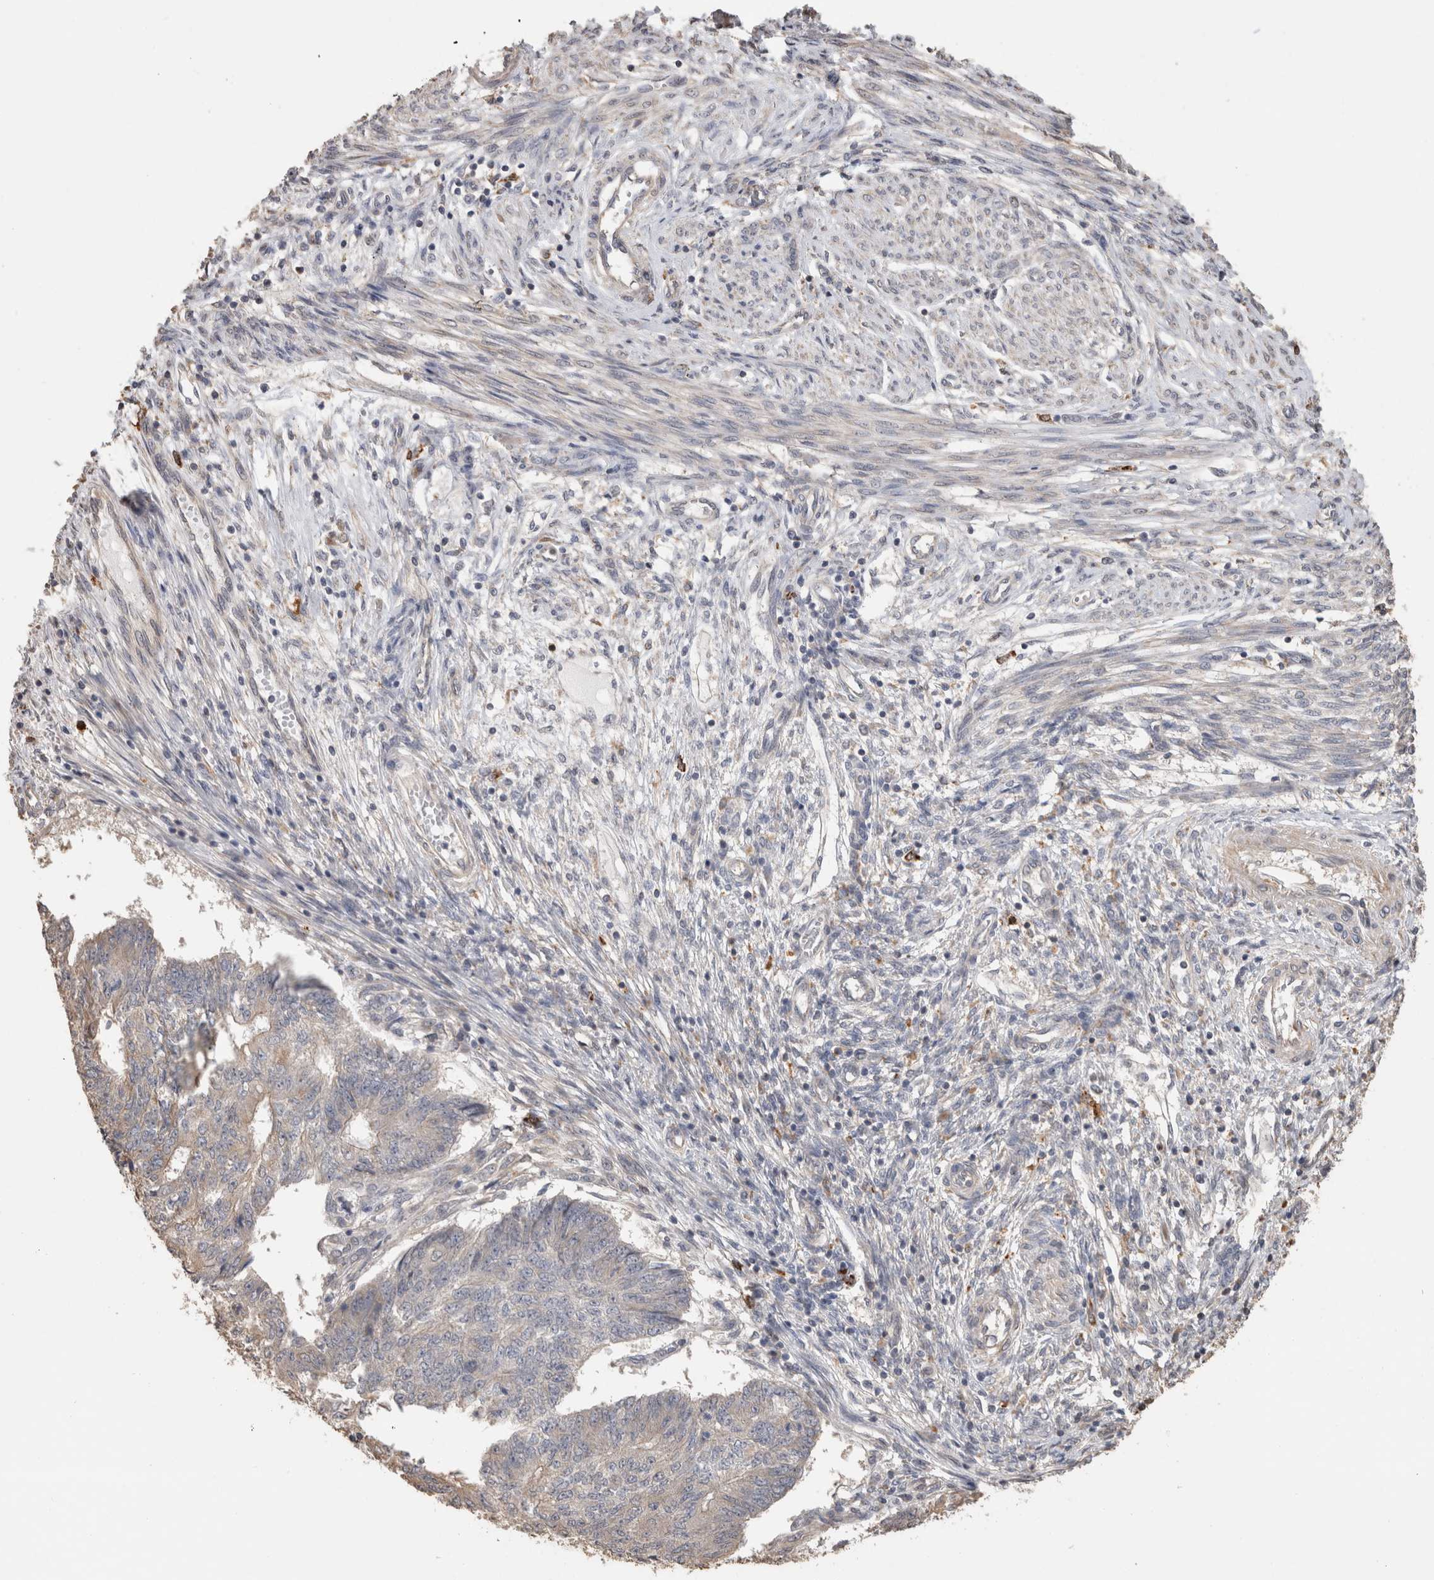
{"staining": {"intensity": "moderate", "quantity": "<25%", "location": "cytoplasmic/membranous"}, "tissue": "endometrial cancer", "cell_type": "Tumor cells", "image_type": "cancer", "snomed": [{"axis": "morphology", "description": "Adenocarcinoma, NOS"}, {"axis": "topography", "description": "Endometrium"}], "caption": "Immunohistochemistry (IHC) (DAB) staining of endometrial cancer displays moderate cytoplasmic/membranous protein staining in approximately <25% of tumor cells.", "gene": "CLIP1", "patient": {"sex": "female", "age": 32}}